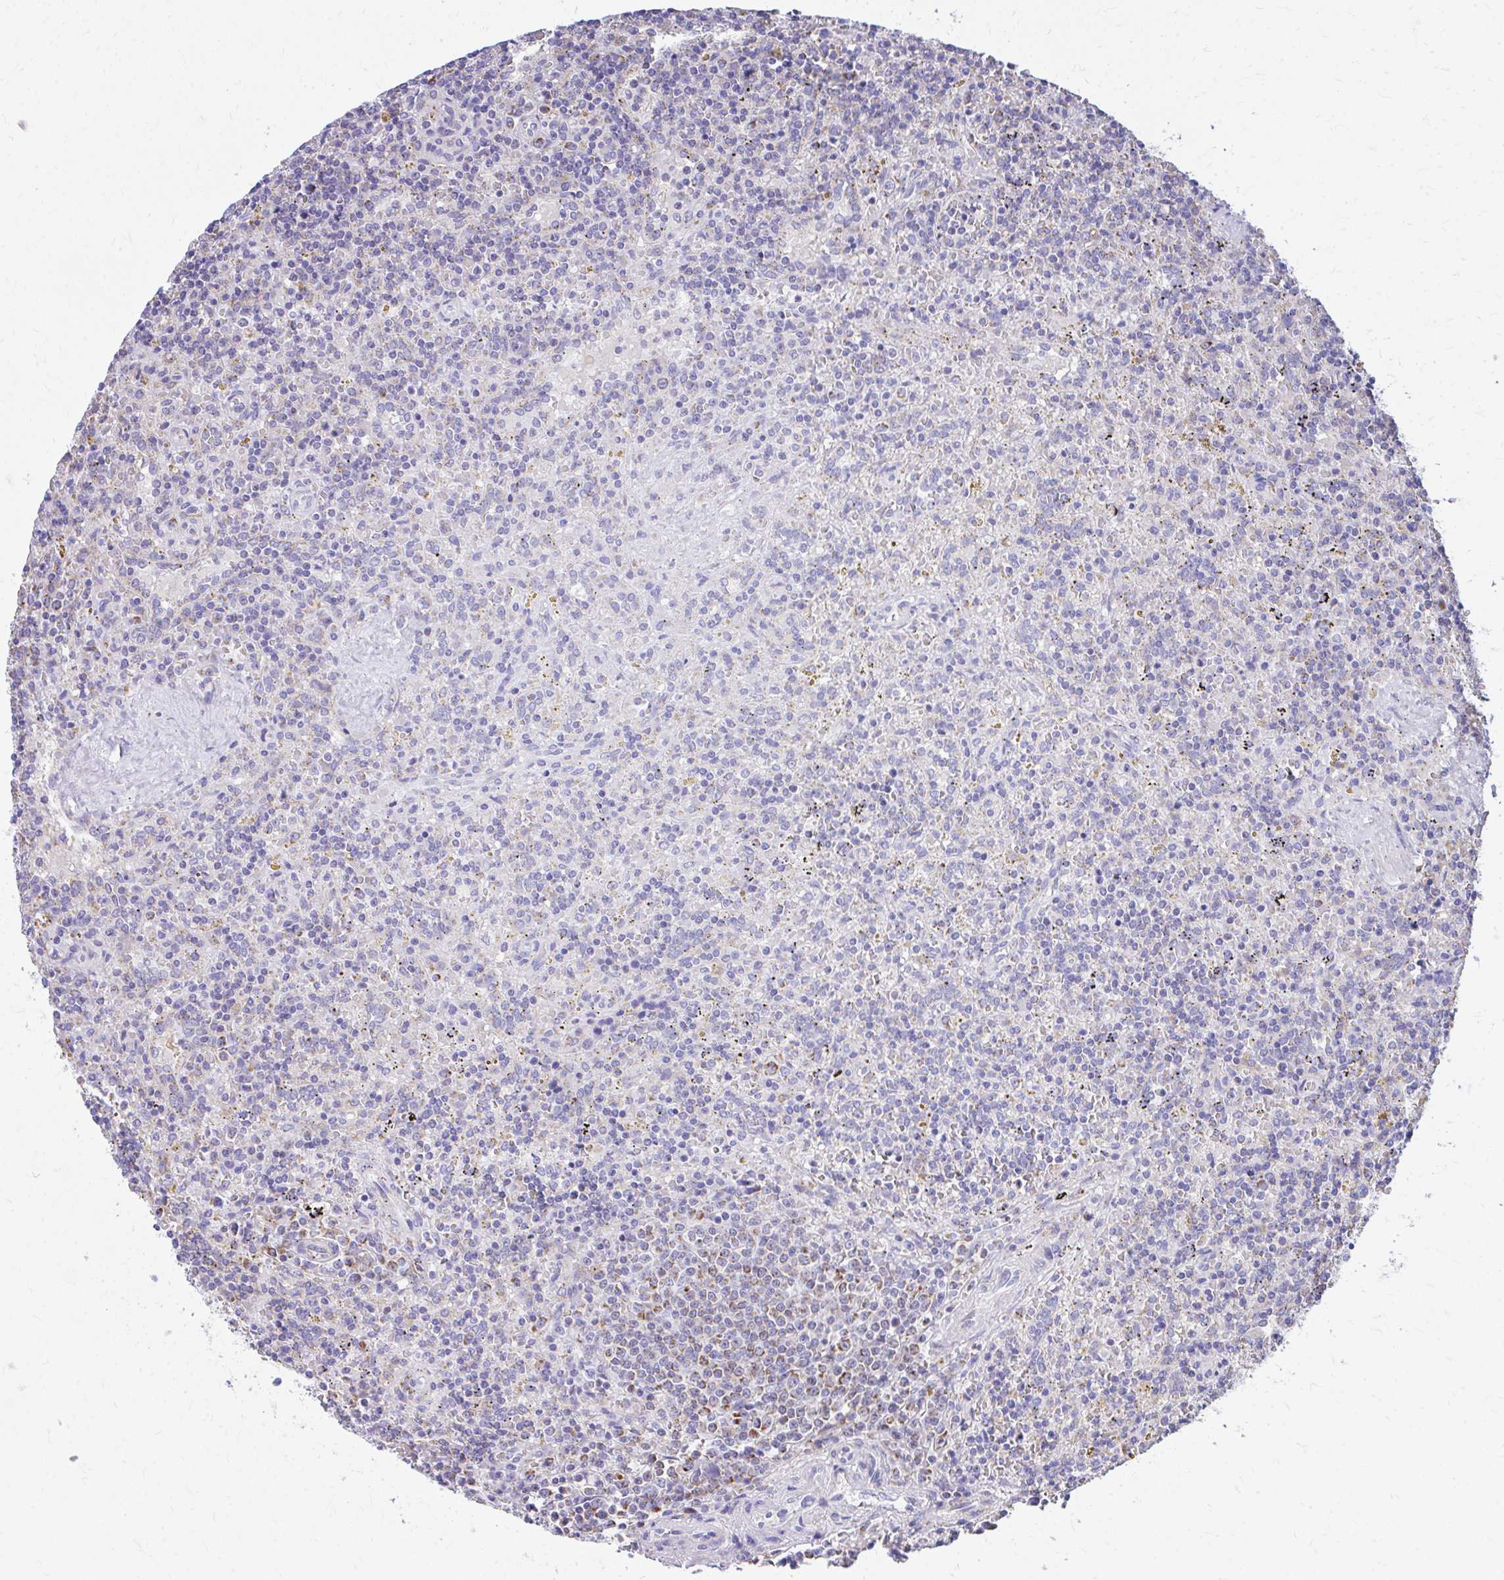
{"staining": {"intensity": "negative", "quantity": "none", "location": "none"}, "tissue": "lymphoma", "cell_type": "Tumor cells", "image_type": "cancer", "snomed": [{"axis": "morphology", "description": "Malignant lymphoma, non-Hodgkin's type, Low grade"}, {"axis": "topography", "description": "Spleen"}], "caption": "DAB (3,3'-diaminobenzidine) immunohistochemical staining of human lymphoma shows no significant positivity in tumor cells.", "gene": "MRPL19", "patient": {"sex": "male", "age": 67}}